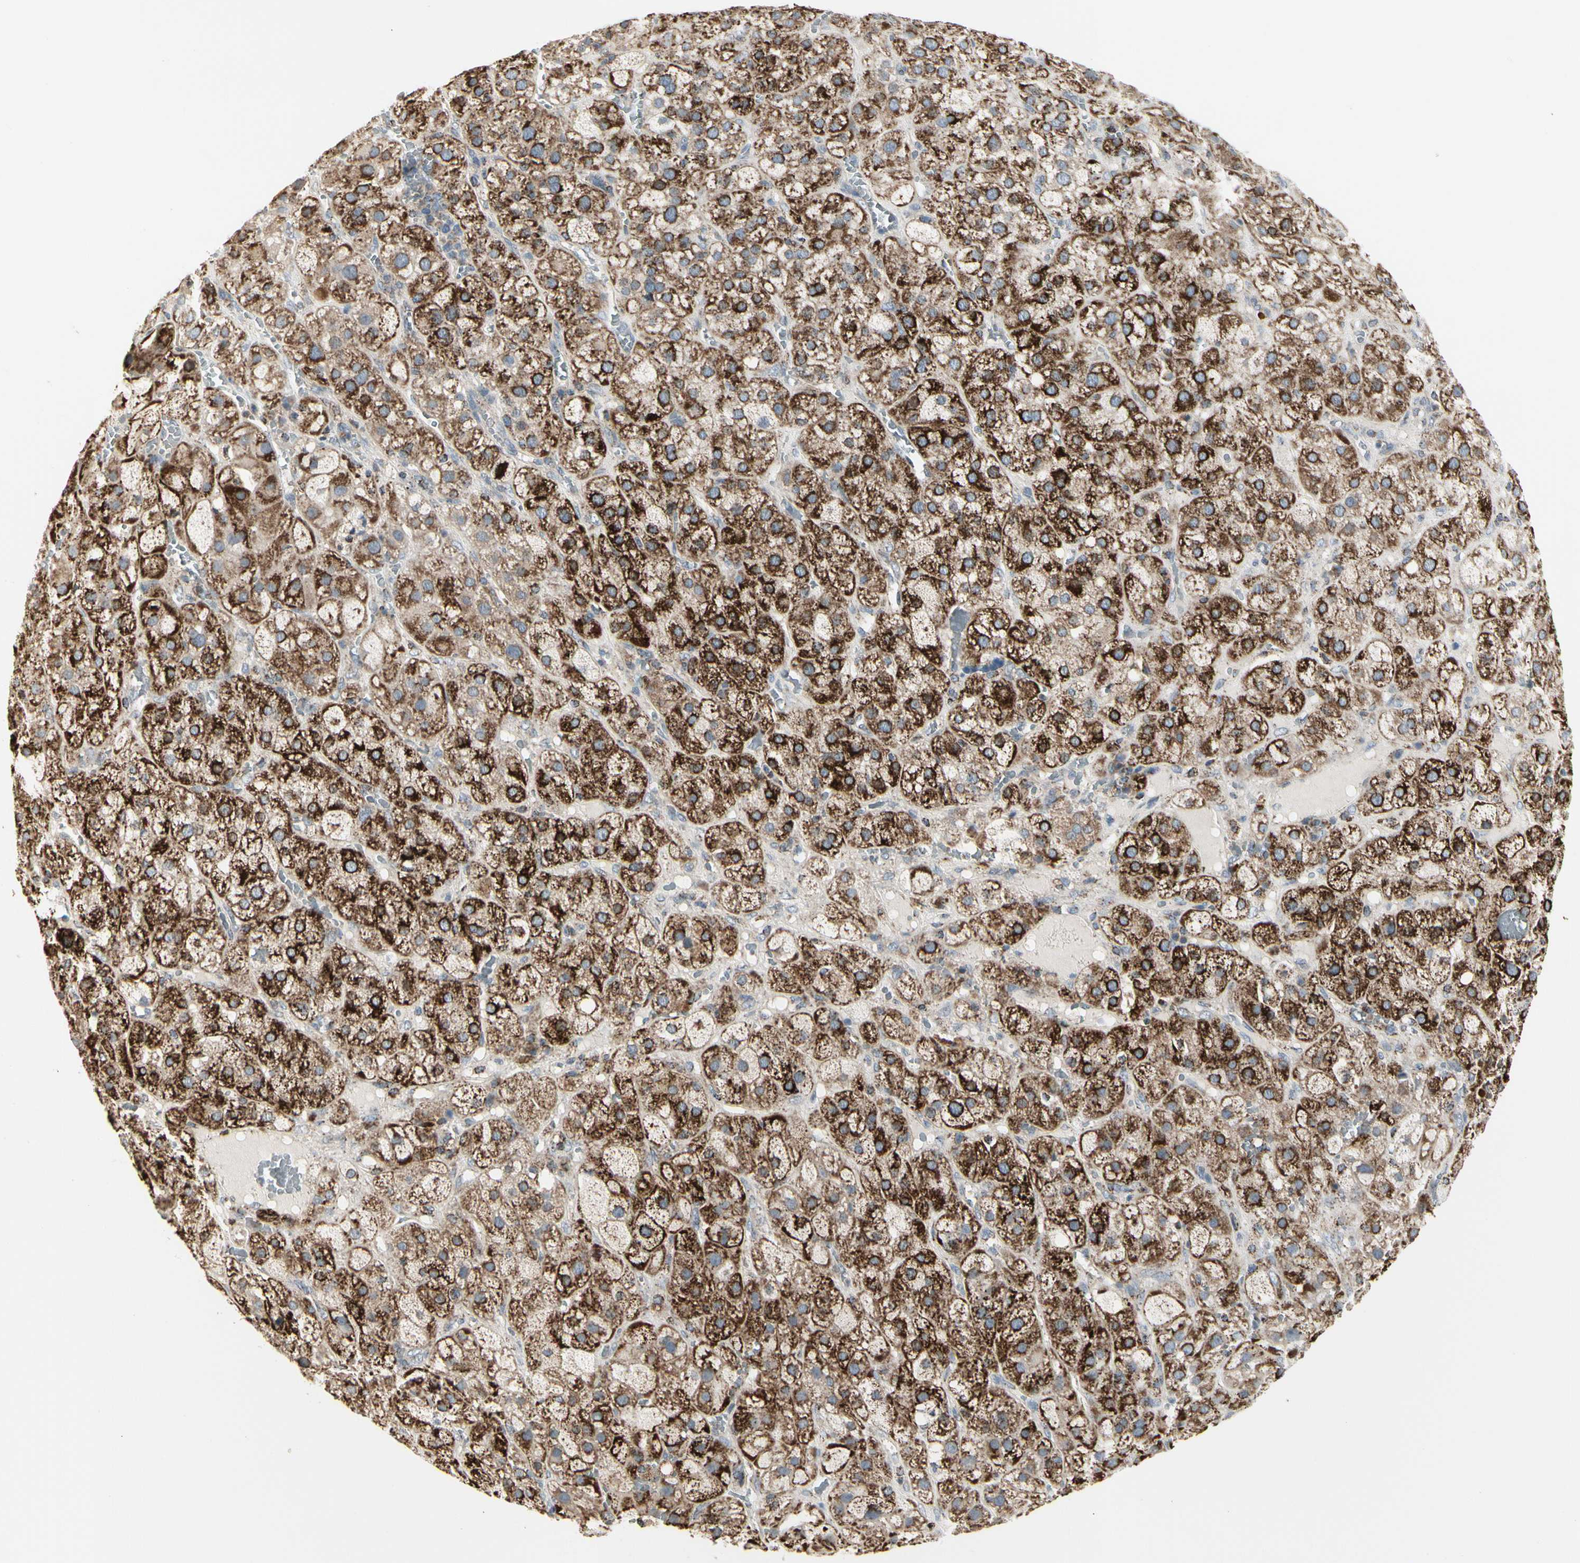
{"staining": {"intensity": "strong", "quantity": "25%-75%", "location": "cytoplasmic/membranous"}, "tissue": "adrenal gland", "cell_type": "Glandular cells", "image_type": "normal", "snomed": [{"axis": "morphology", "description": "Normal tissue, NOS"}, {"axis": "topography", "description": "Adrenal gland"}], "caption": "Immunohistochemical staining of benign adrenal gland reveals 25%-75% levels of strong cytoplasmic/membranous protein staining in approximately 25%-75% of glandular cells.", "gene": "TMEM176A", "patient": {"sex": "female", "age": 47}}